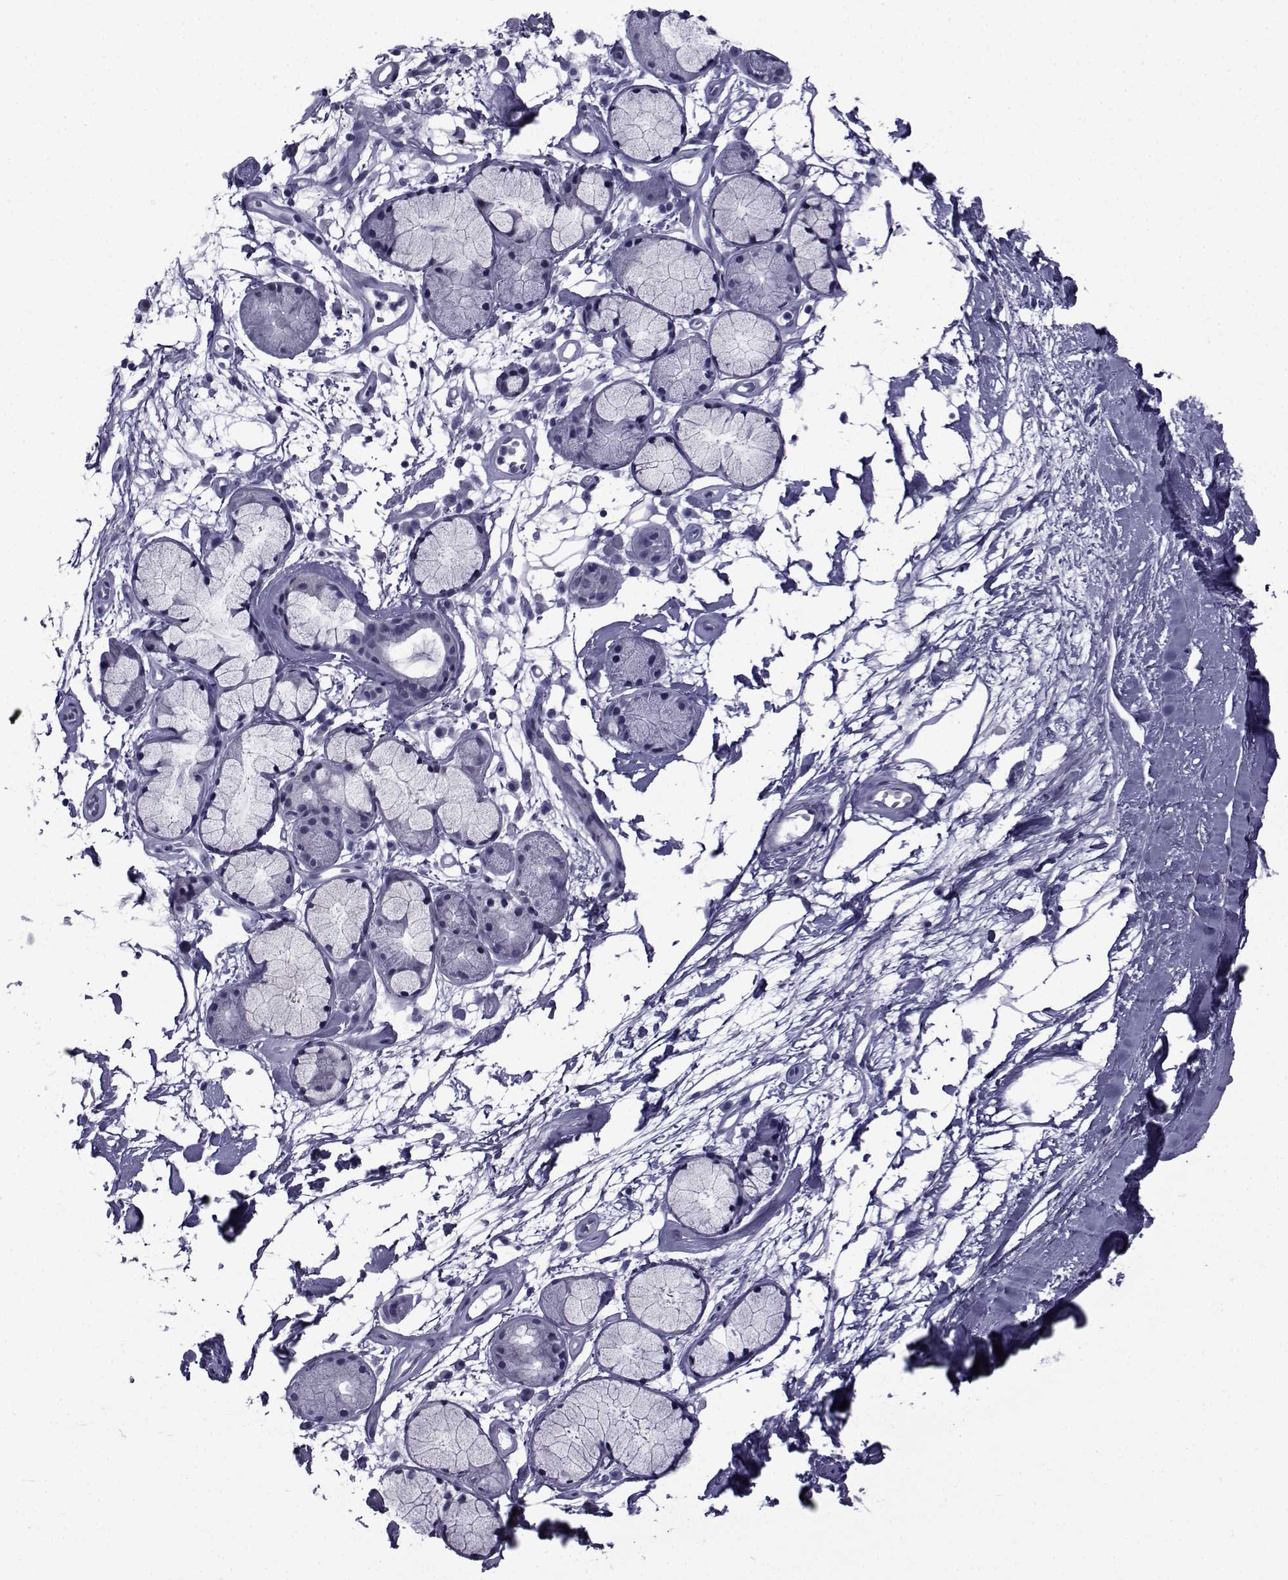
{"staining": {"intensity": "negative", "quantity": "none", "location": "none"}, "tissue": "soft tissue", "cell_type": "Chondrocytes", "image_type": "normal", "snomed": [{"axis": "morphology", "description": "Normal tissue, NOS"}, {"axis": "morphology", "description": "Squamous cell carcinoma, NOS"}, {"axis": "topography", "description": "Cartilage tissue"}, {"axis": "topography", "description": "Lung"}], "caption": "Image shows no significant protein expression in chondrocytes of normal soft tissue.", "gene": "PDE6G", "patient": {"sex": "male", "age": 66}}